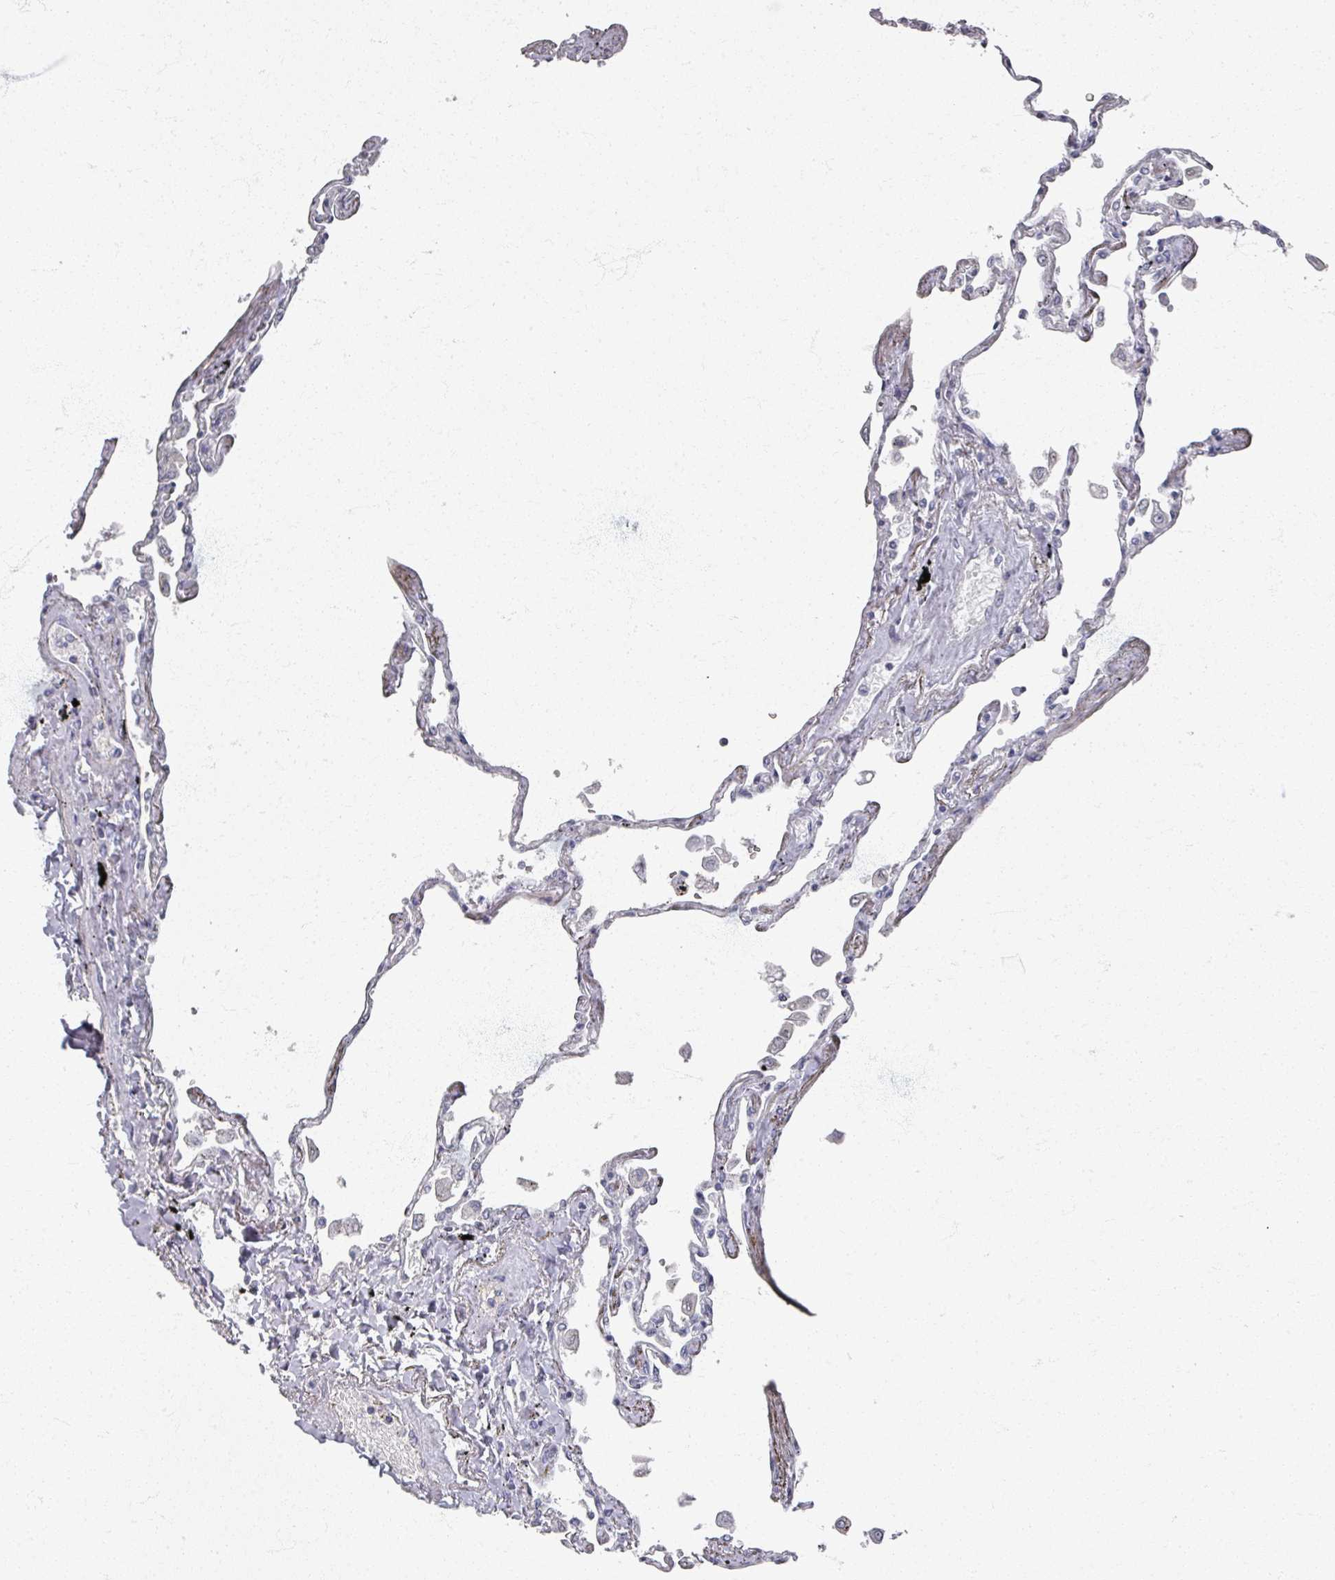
{"staining": {"intensity": "negative", "quantity": "none", "location": "none"}, "tissue": "lung", "cell_type": "Alveolar cells", "image_type": "normal", "snomed": [{"axis": "morphology", "description": "Normal tissue, NOS"}, {"axis": "topography", "description": "Lung"}], "caption": "High magnification brightfield microscopy of benign lung stained with DAB (3,3'-diaminobenzidine) (brown) and counterstained with hematoxylin (blue): alveolar cells show no significant staining. Brightfield microscopy of immunohistochemistry (IHC) stained with DAB (brown) and hematoxylin (blue), captured at high magnification.", "gene": "TTYH3", "patient": {"sex": "female", "age": 67}}